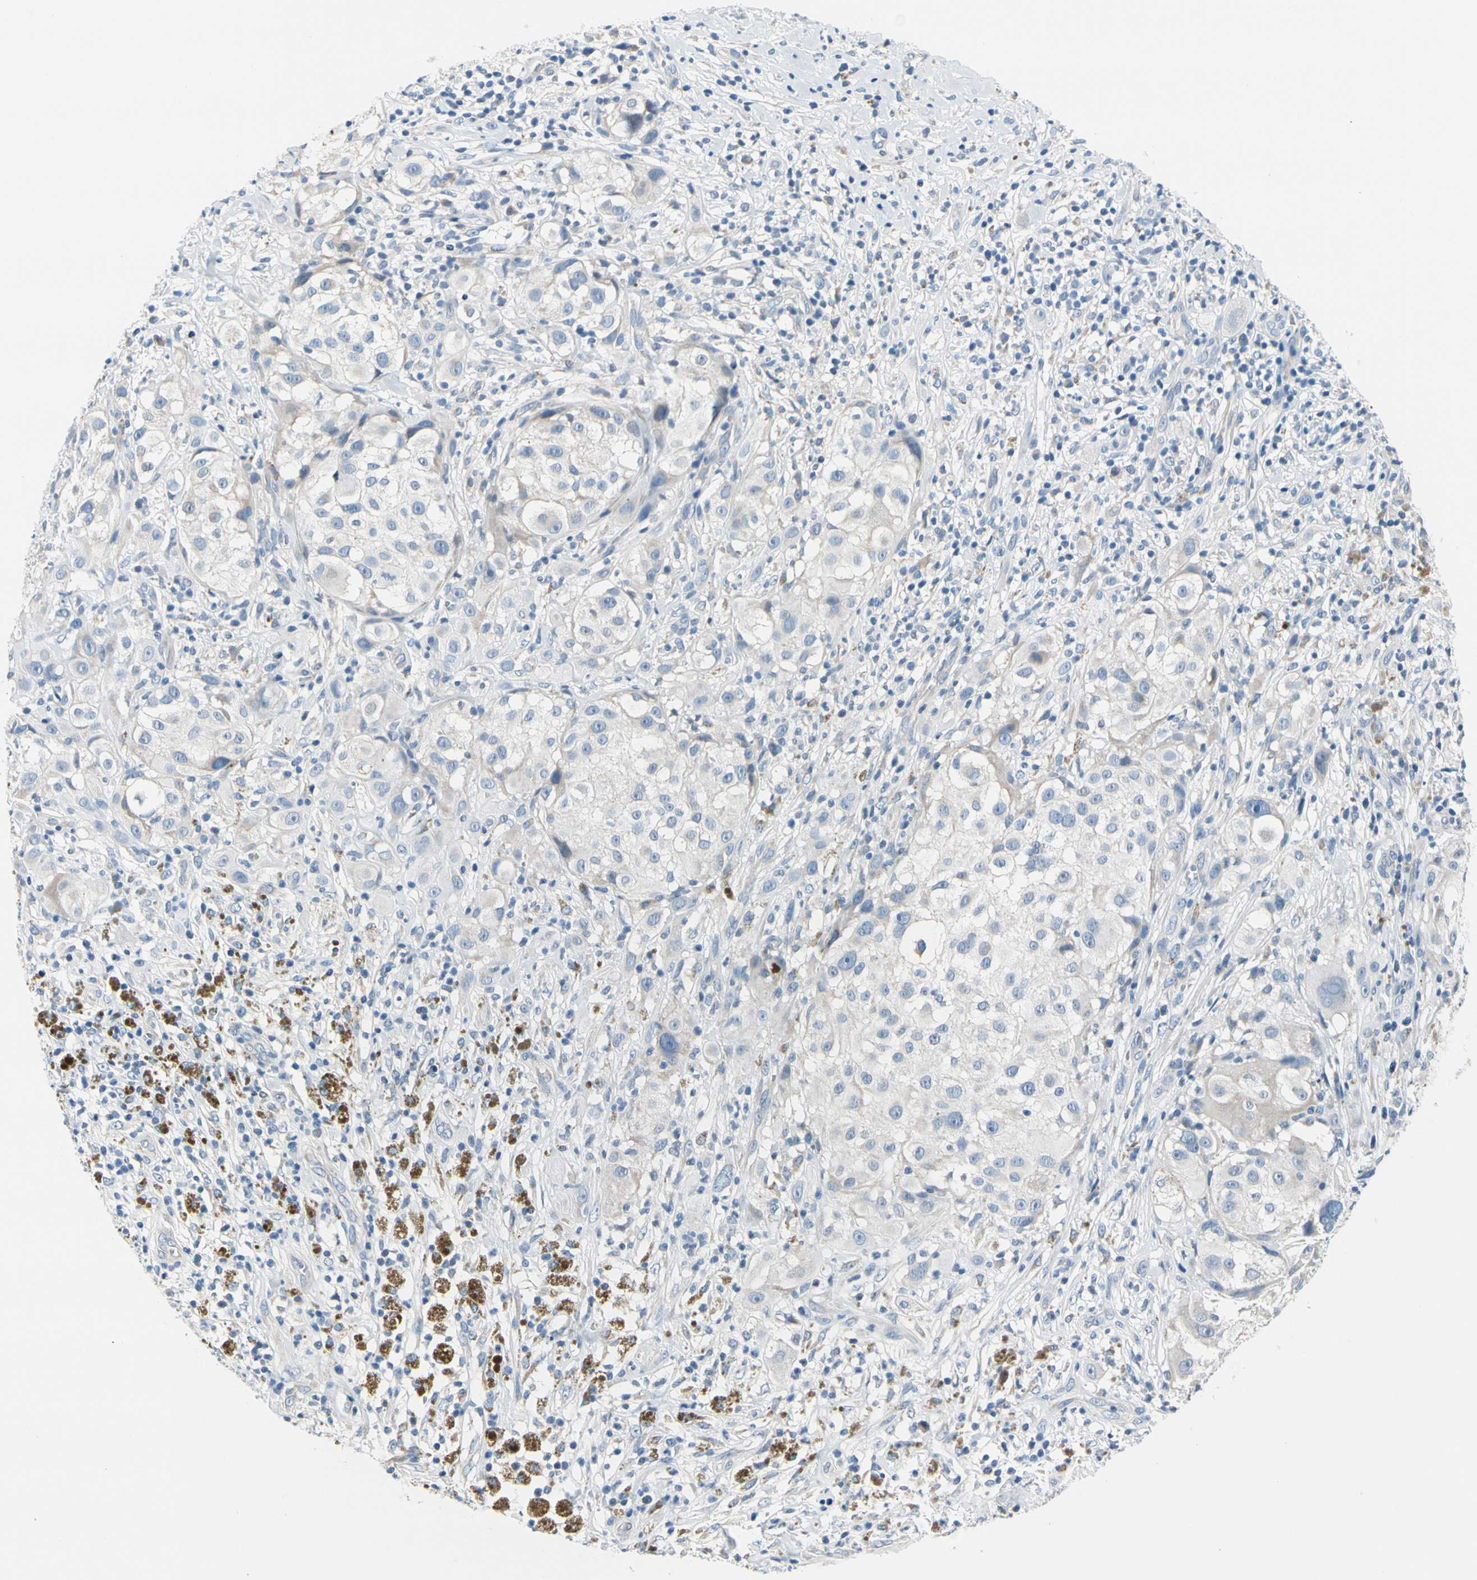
{"staining": {"intensity": "negative", "quantity": "none", "location": "none"}, "tissue": "melanoma", "cell_type": "Tumor cells", "image_type": "cancer", "snomed": [{"axis": "morphology", "description": "Necrosis, NOS"}, {"axis": "morphology", "description": "Malignant melanoma, NOS"}, {"axis": "topography", "description": "Skin"}], "caption": "The immunohistochemistry photomicrograph has no significant expression in tumor cells of malignant melanoma tissue.", "gene": "FCER2", "patient": {"sex": "female", "age": 87}}